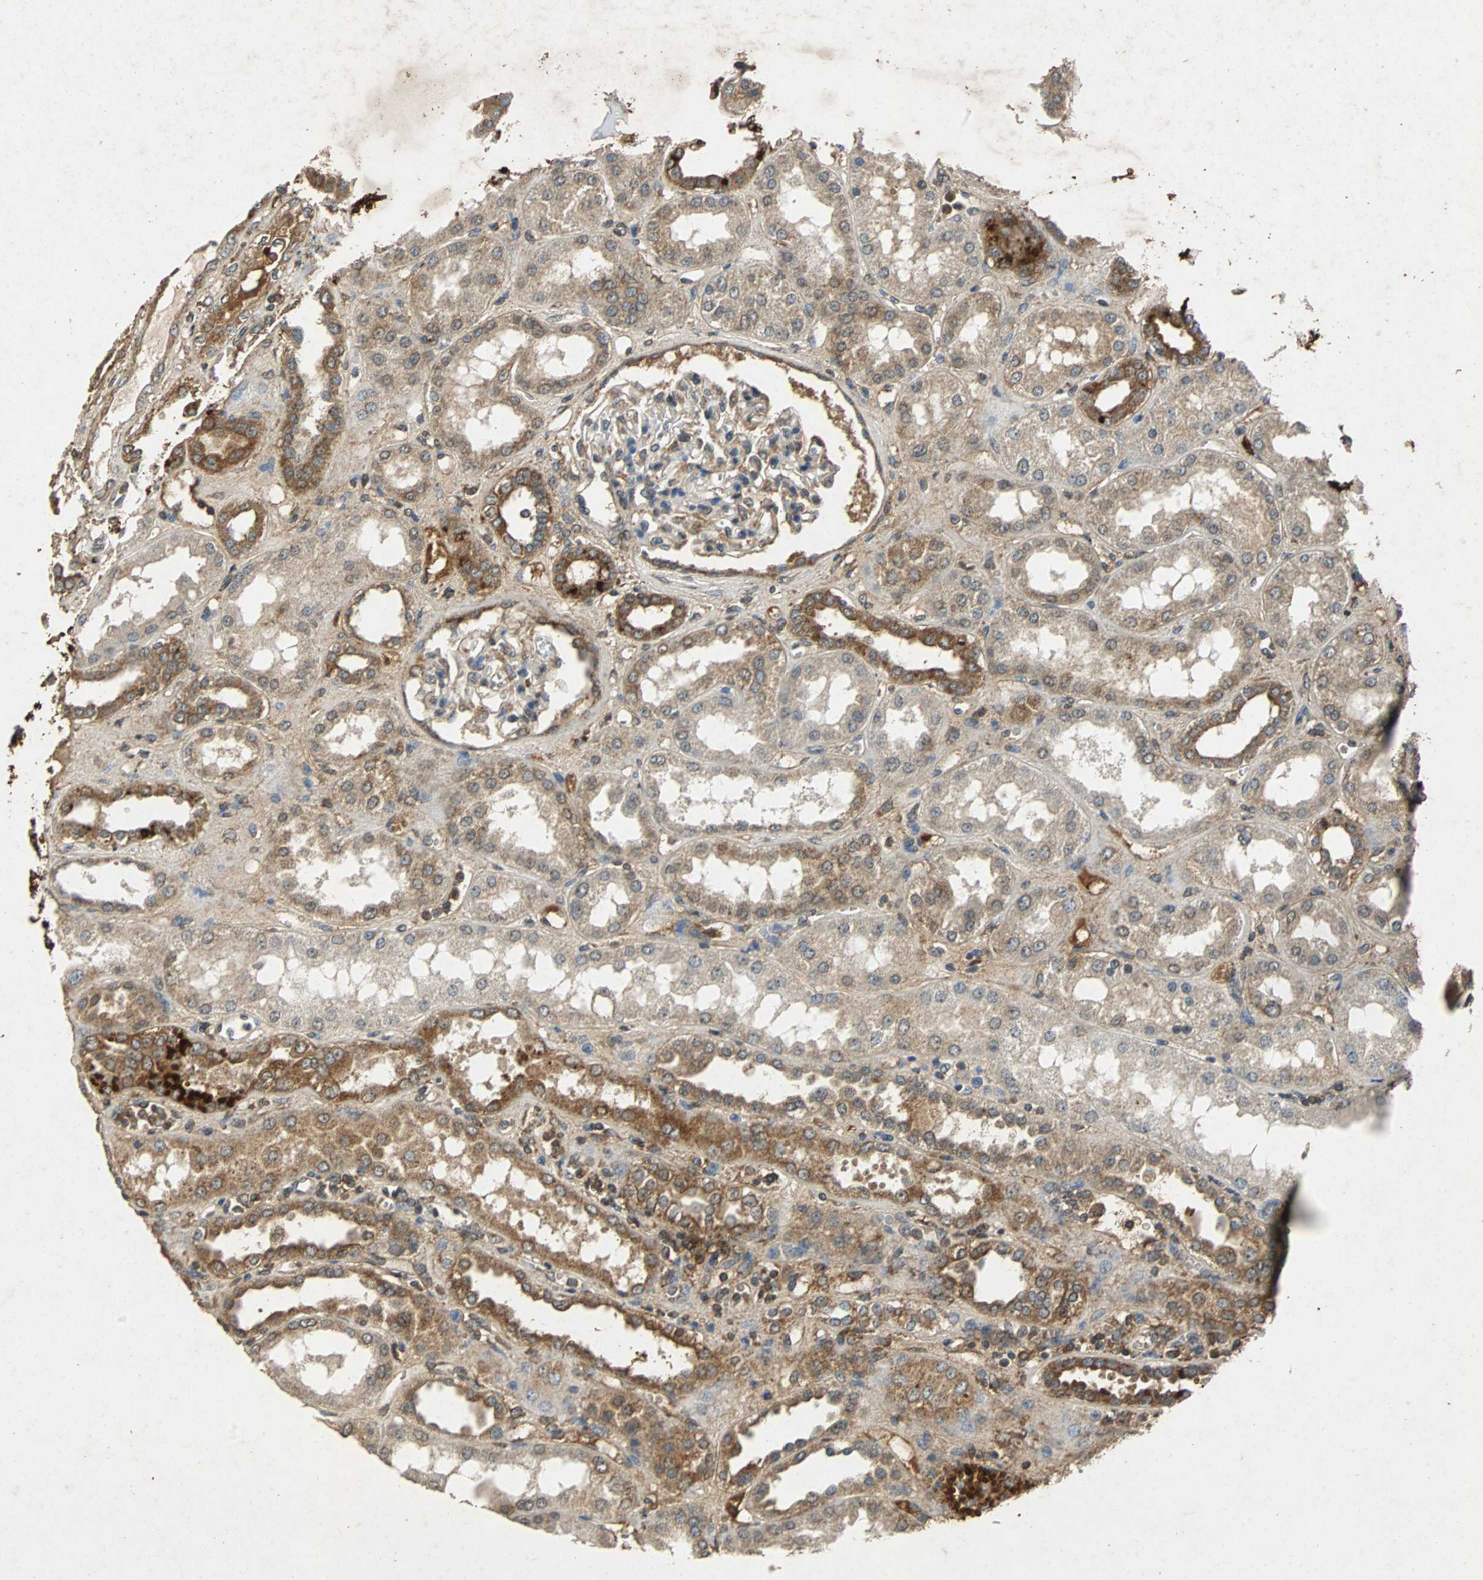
{"staining": {"intensity": "weak", "quantity": ">75%", "location": "cytoplasmic/membranous"}, "tissue": "kidney", "cell_type": "Cells in glomeruli", "image_type": "normal", "snomed": [{"axis": "morphology", "description": "Normal tissue, NOS"}, {"axis": "topography", "description": "Kidney"}], "caption": "IHC micrograph of unremarkable human kidney stained for a protein (brown), which exhibits low levels of weak cytoplasmic/membranous positivity in about >75% of cells in glomeruli.", "gene": "NAA10", "patient": {"sex": "male", "age": 59}}